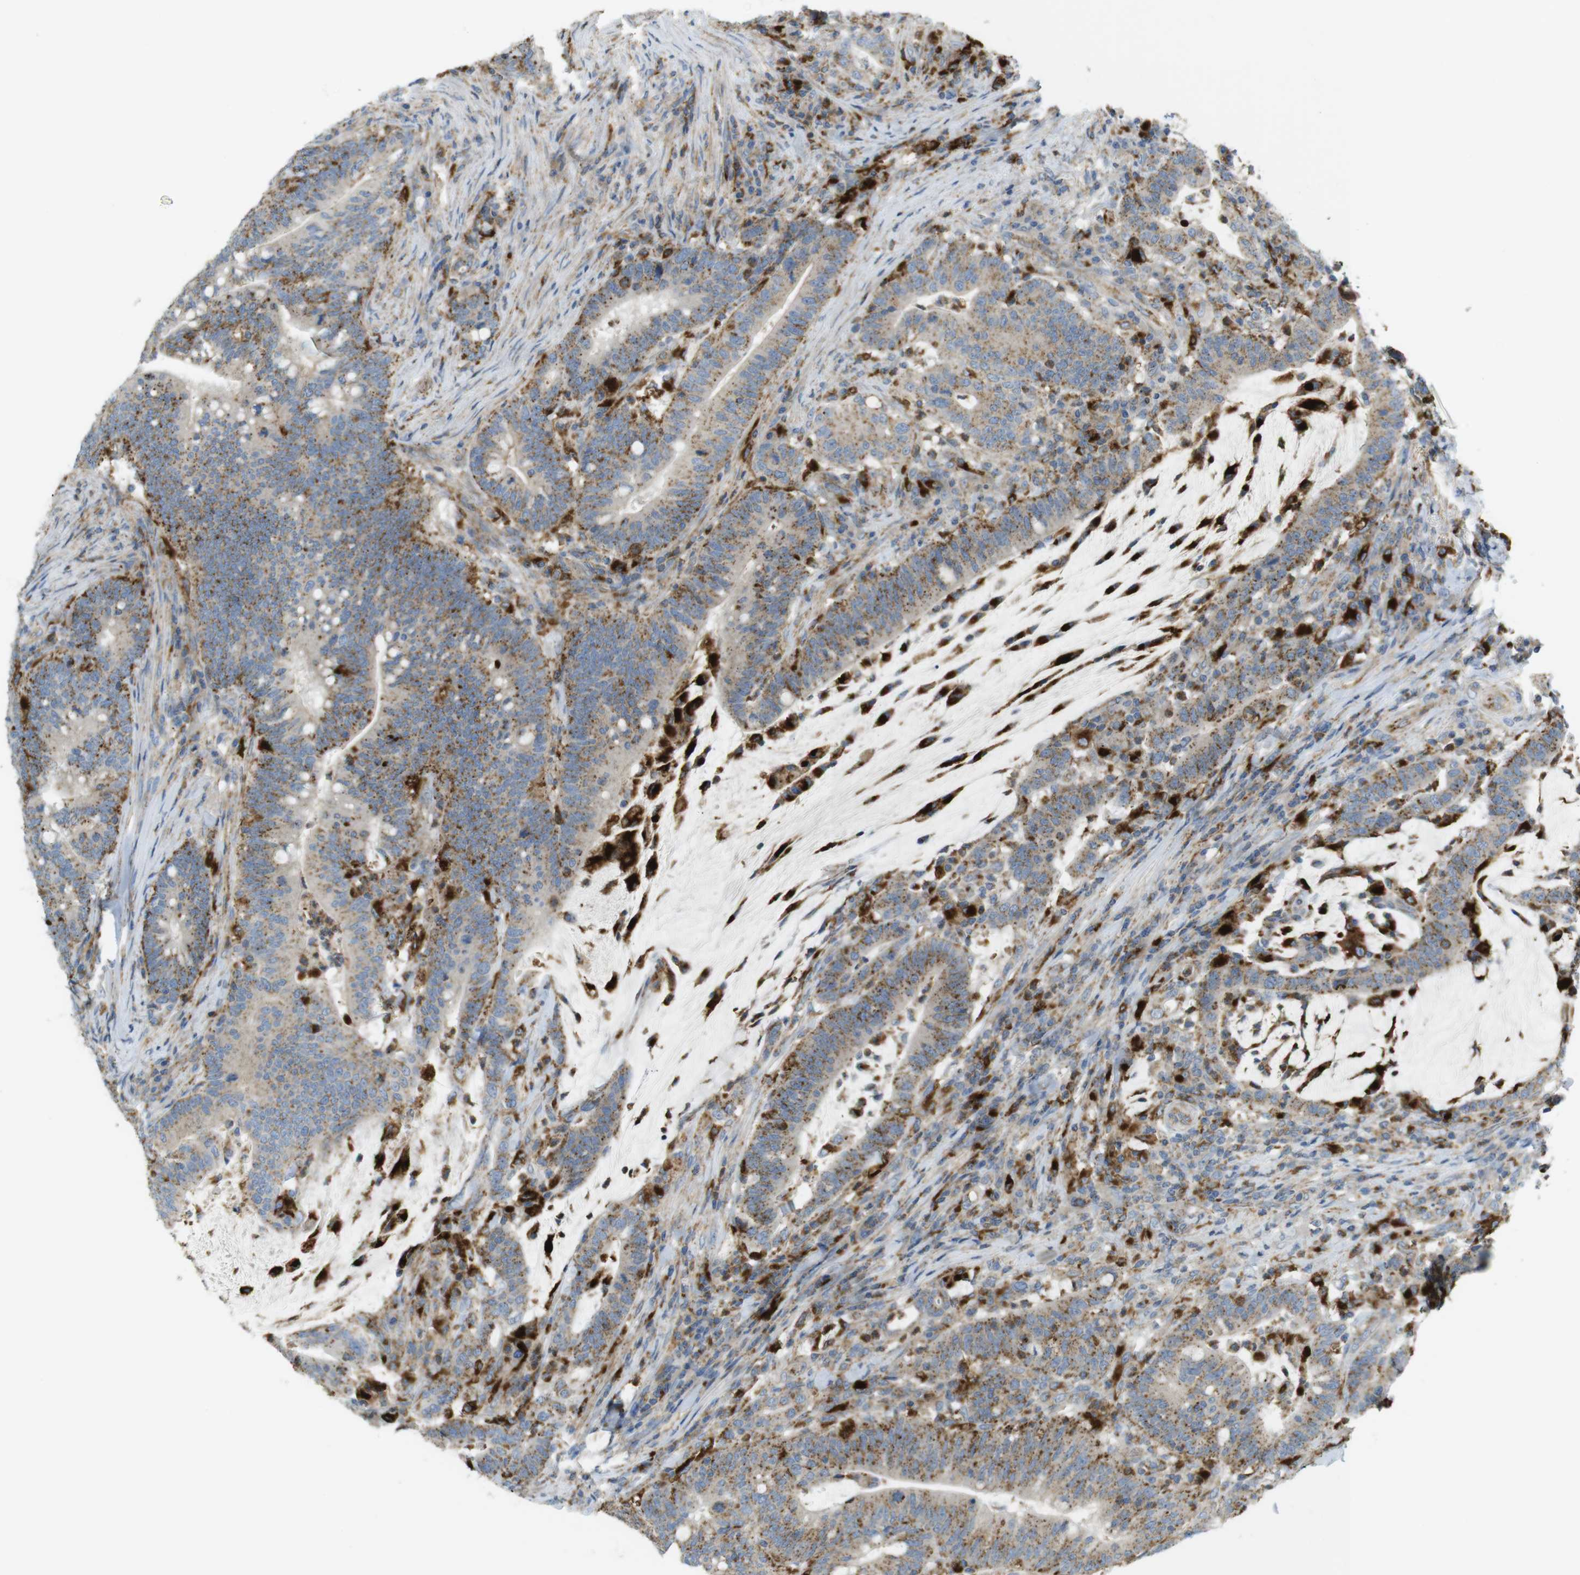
{"staining": {"intensity": "moderate", "quantity": ">75%", "location": "cytoplasmic/membranous"}, "tissue": "colorectal cancer", "cell_type": "Tumor cells", "image_type": "cancer", "snomed": [{"axis": "morphology", "description": "Normal tissue, NOS"}, {"axis": "morphology", "description": "Adenocarcinoma, NOS"}, {"axis": "topography", "description": "Colon"}], "caption": "Immunohistochemical staining of human adenocarcinoma (colorectal) displays moderate cytoplasmic/membranous protein staining in about >75% of tumor cells.", "gene": "LAMP1", "patient": {"sex": "female", "age": 66}}